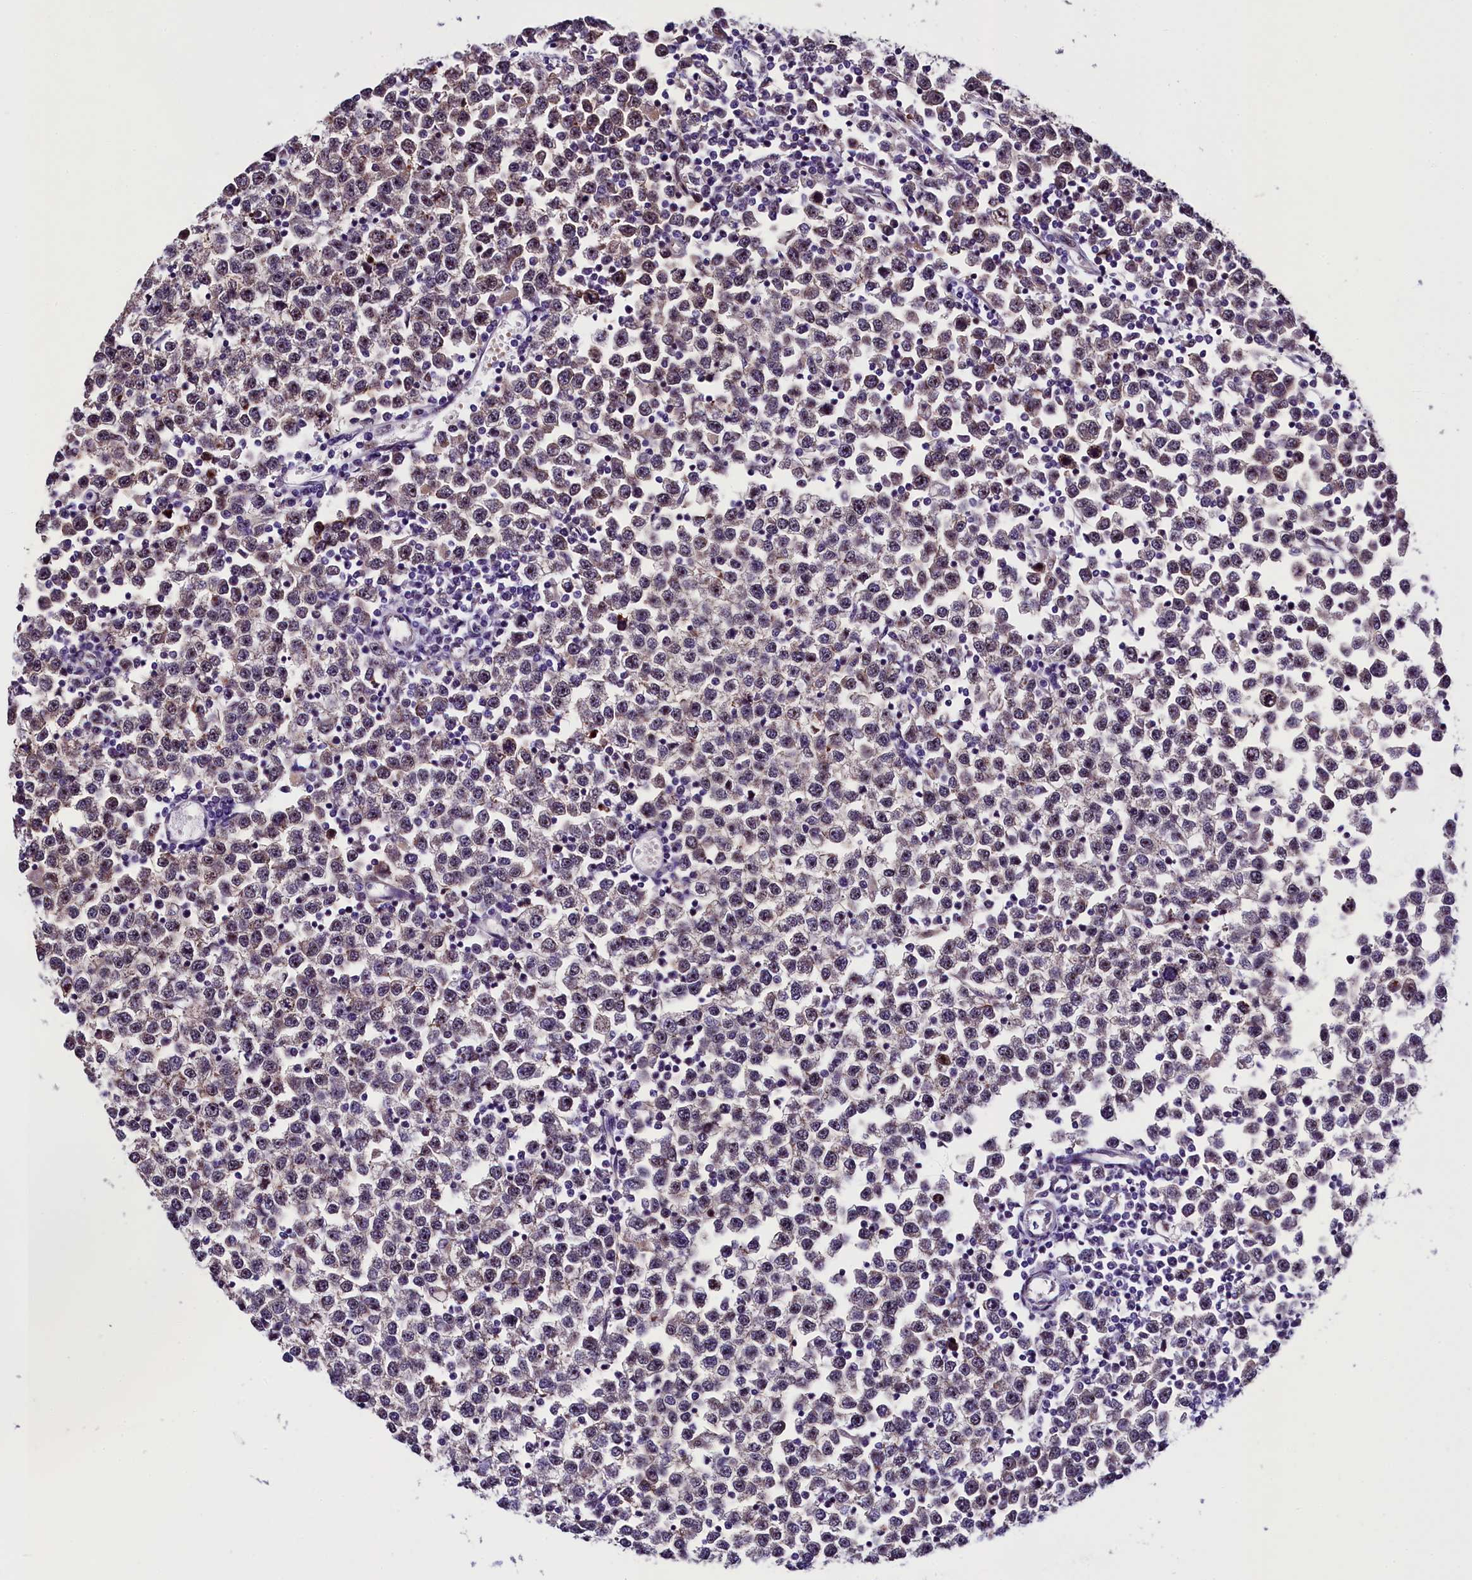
{"staining": {"intensity": "moderate", "quantity": "<25%", "location": "cytoplasmic/membranous,nuclear"}, "tissue": "testis cancer", "cell_type": "Tumor cells", "image_type": "cancer", "snomed": [{"axis": "morphology", "description": "Seminoma, NOS"}, {"axis": "topography", "description": "Testis"}], "caption": "This photomicrograph reveals immunohistochemistry (IHC) staining of human seminoma (testis), with low moderate cytoplasmic/membranous and nuclear expression in about <25% of tumor cells.", "gene": "TRMT112", "patient": {"sex": "male", "age": 65}}